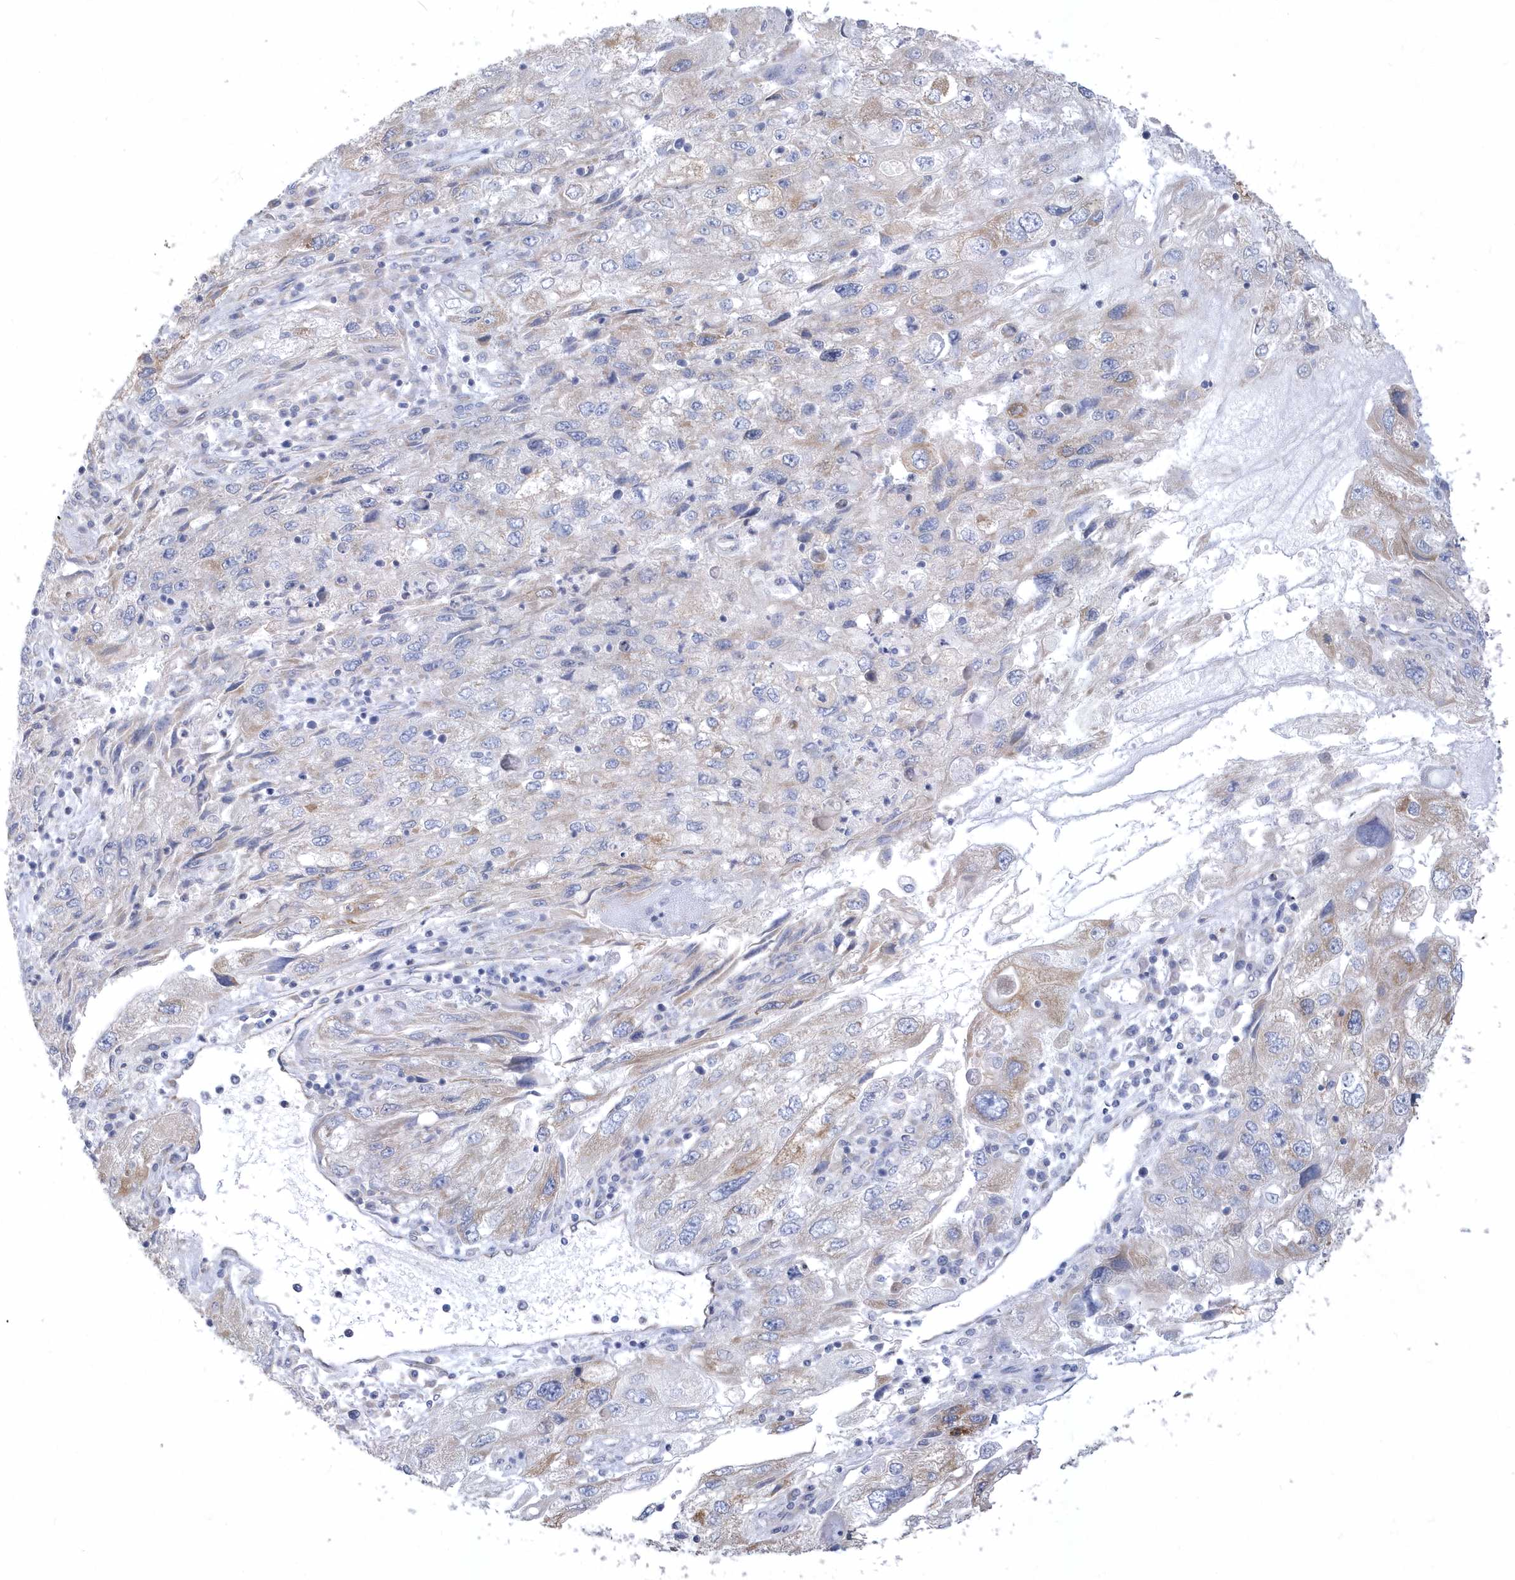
{"staining": {"intensity": "moderate", "quantity": "<25%", "location": "cytoplasmic/membranous"}, "tissue": "endometrial cancer", "cell_type": "Tumor cells", "image_type": "cancer", "snomed": [{"axis": "morphology", "description": "Adenocarcinoma, NOS"}, {"axis": "topography", "description": "Endometrium"}], "caption": "Immunohistochemistry staining of endometrial adenocarcinoma, which exhibits low levels of moderate cytoplasmic/membranous expression in approximately <25% of tumor cells indicating moderate cytoplasmic/membranous protein staining. The staining was performed using DAB (3,3'-diaminobenzidine) (brown) for protein detection and nuclei were counterstained in hematoxylin (blue).", "gene": "DGAT1", "patient": {"sex": "female", "age": 49}}